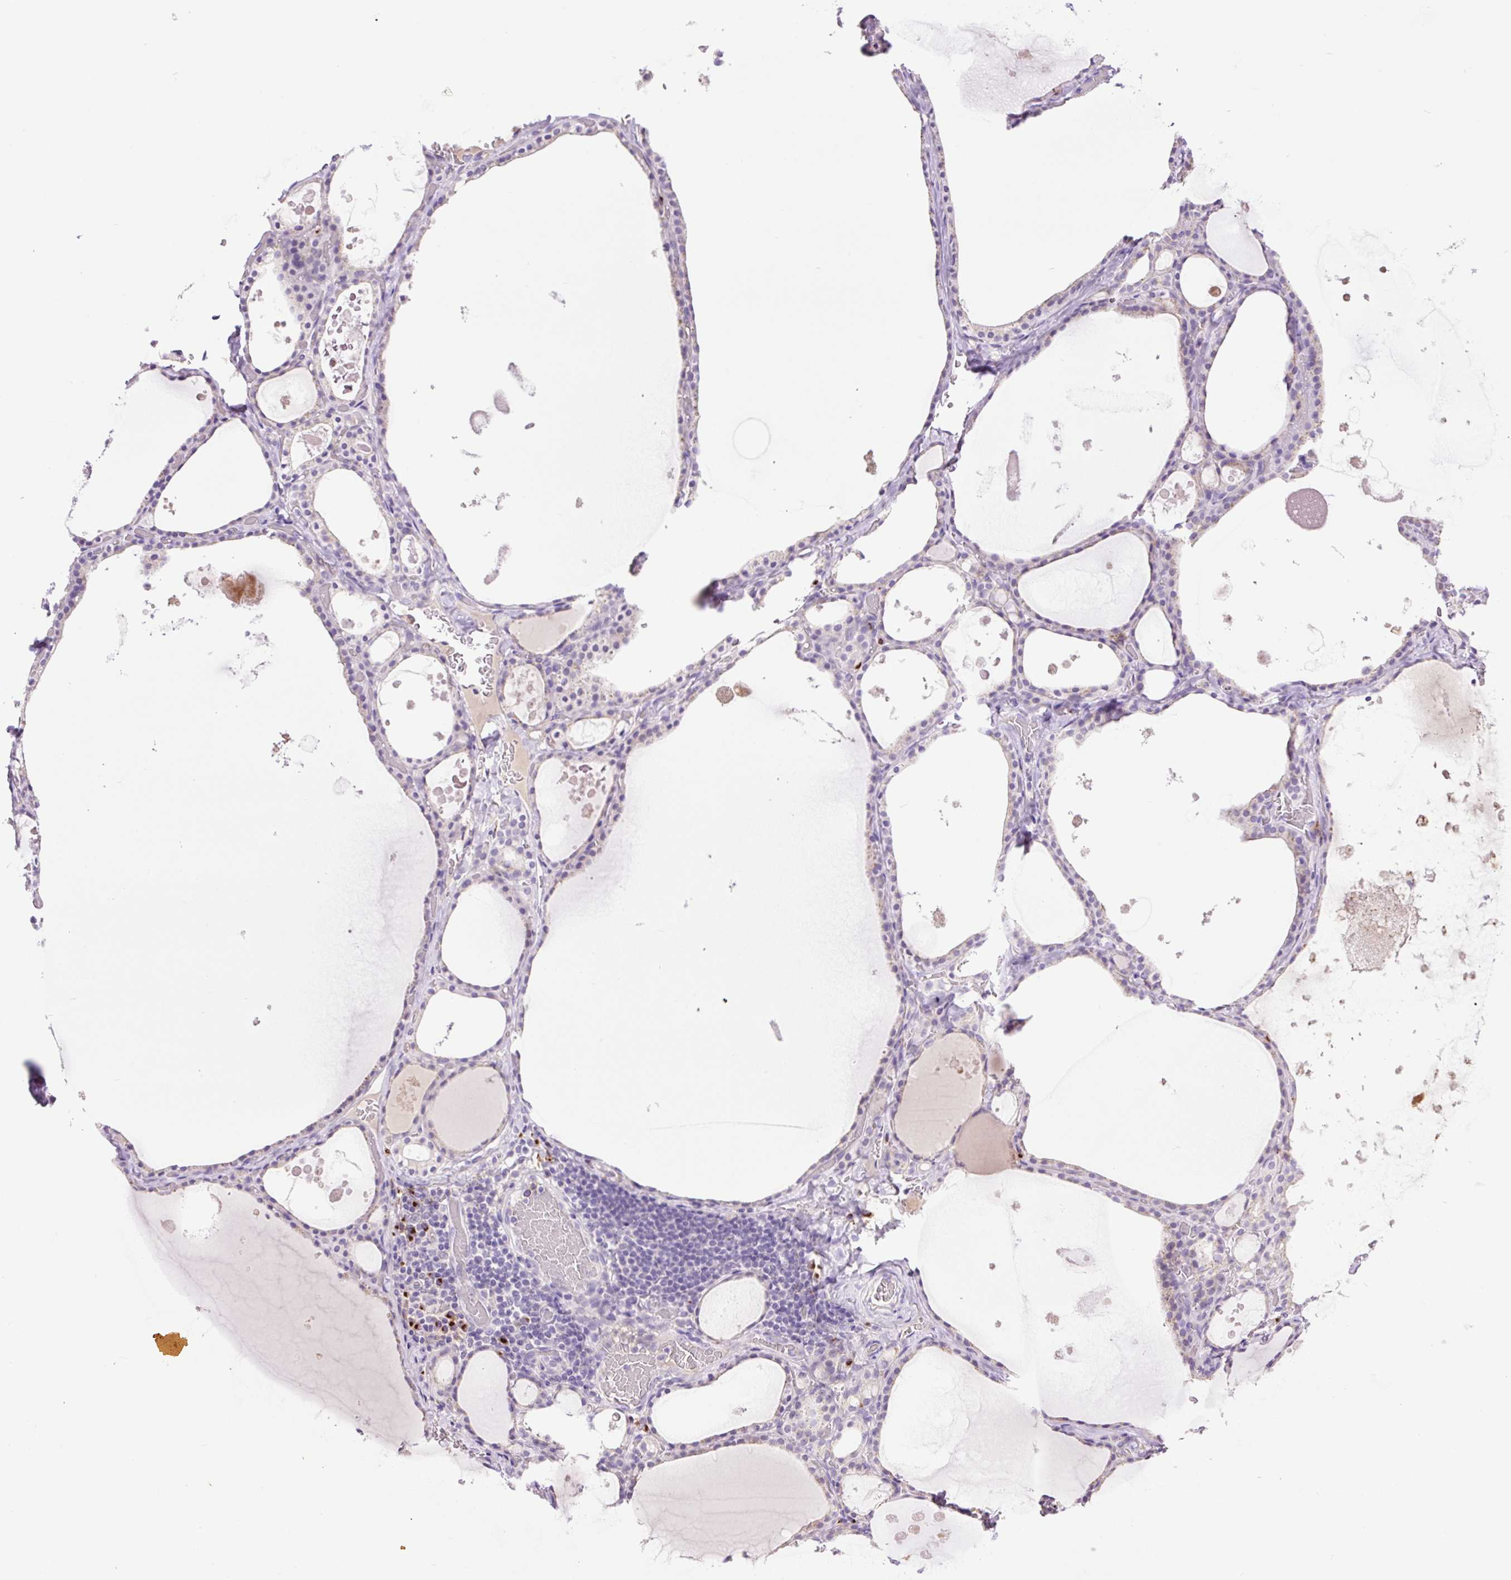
{"staining": {"intensity": "negative", "quantity": "none", "location": "none"}, "tissue": "thyroid gland", "cell_type": "Glandular cells", "image_type": "normal", "snomed": [{"axis": "morphology", "description": "Normal tissue, NOS"}, {"axis": "topography", "description": "Thyroid gland"}], "caption": "The immunohistochemistry image has no significant expression in glandular cells of thyroid gland.", "gene": "MFSD3", "patient": {"sex": "male", "age": 56}}